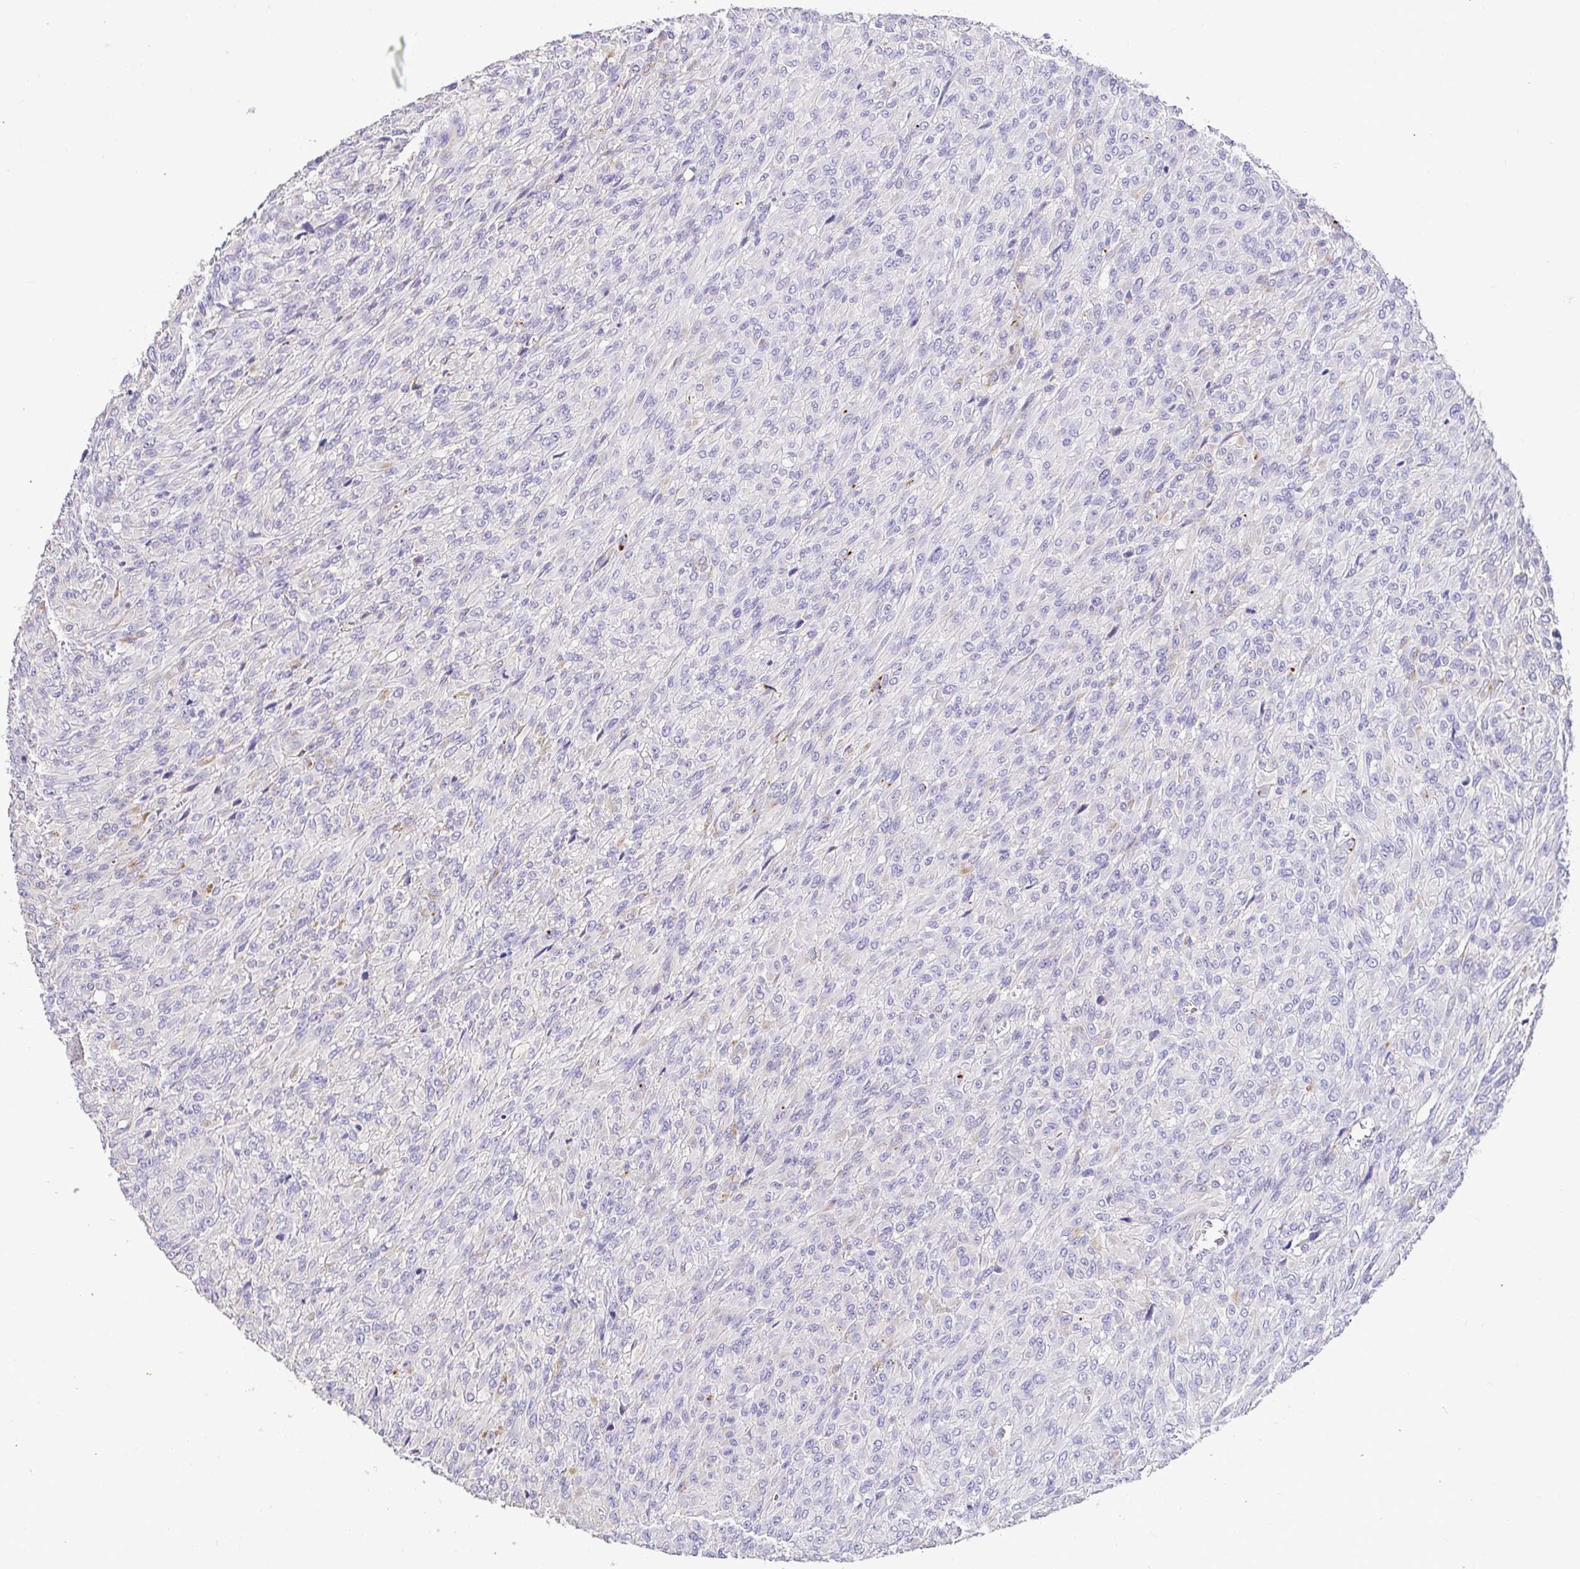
{"staining": {"intensity": "negative", "quantity": "none", "location": "none"}, "tissue": "renal cancer", "cell_type": "Tumor cells", "image_type": "cancer", "snomed": [{"axis": "morphology", "description": "Adenocarcinoma, NOS"}, {"axis": "topography", "description": "Kidney"}], "caption": "Immunohistochemical staining of human renal cancer (adenocarcinoma) shows no significant staining in tumor cells.", "gene": "CDO1", "patient": {"sex": "male", "age": 58}}